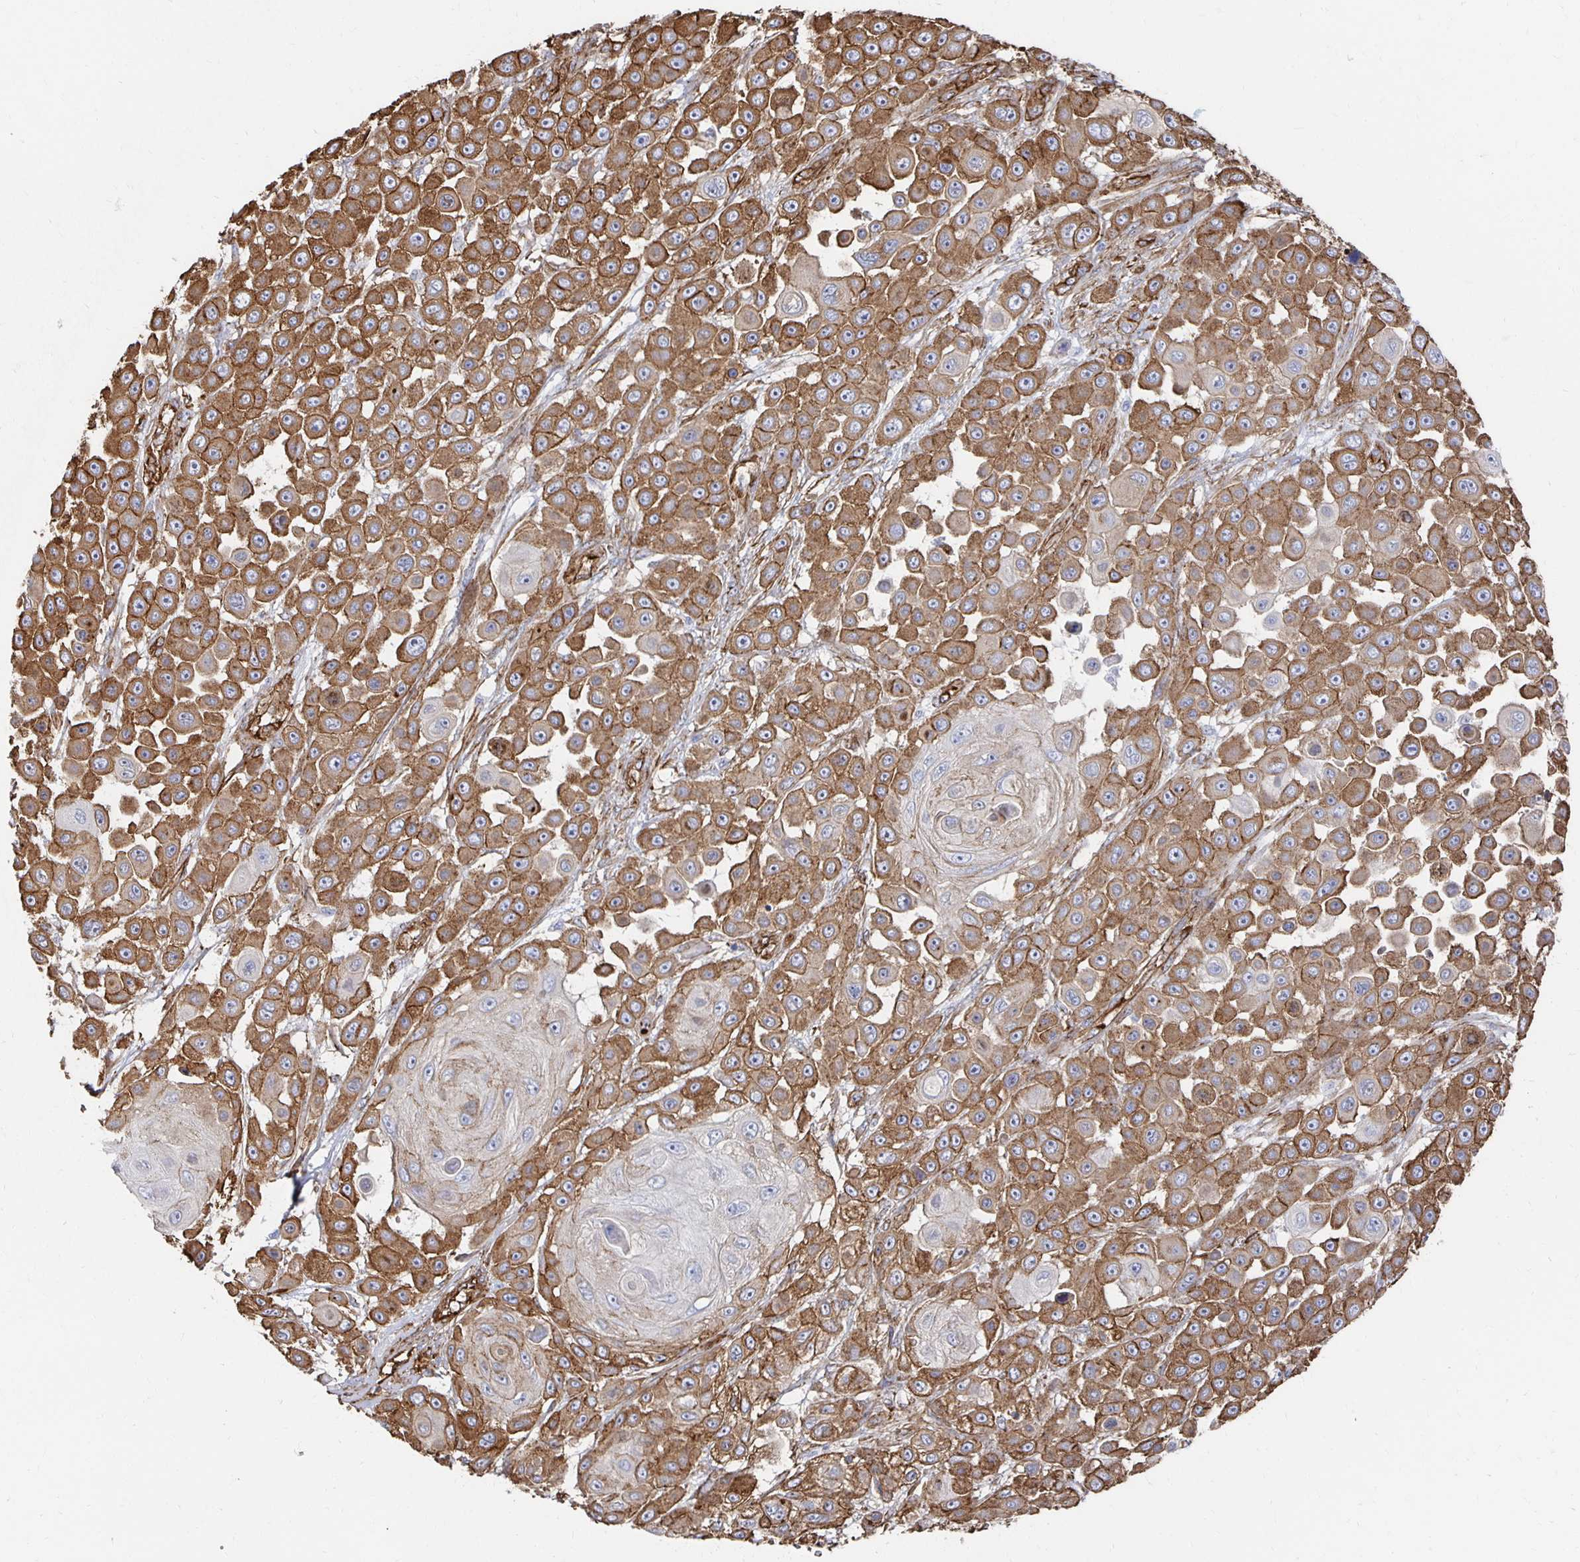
{"staining": {"intensity": "moderate", "quantity": "25%-75%", "location": "cytoplasmic/membranous"}, "tissue": "skin cancer", "cell_type": "Tumor cells", "image_type": "cancer", "snomed": [{"axis": "morphology", "description": "Squamous cell carcinoma, NOS"}, {"axis": "topography", "description": "Skin"}], "caption": "The micrograph demonstrates immunohistochemical staining of skin squamous cell carcinoma. There is moderate cytoplasmic/membranous positivity is identified in approximately 25%-75% of tumor cells.", "gene": "VIPR2", "patient": {"sex": "male", "age": 67}}